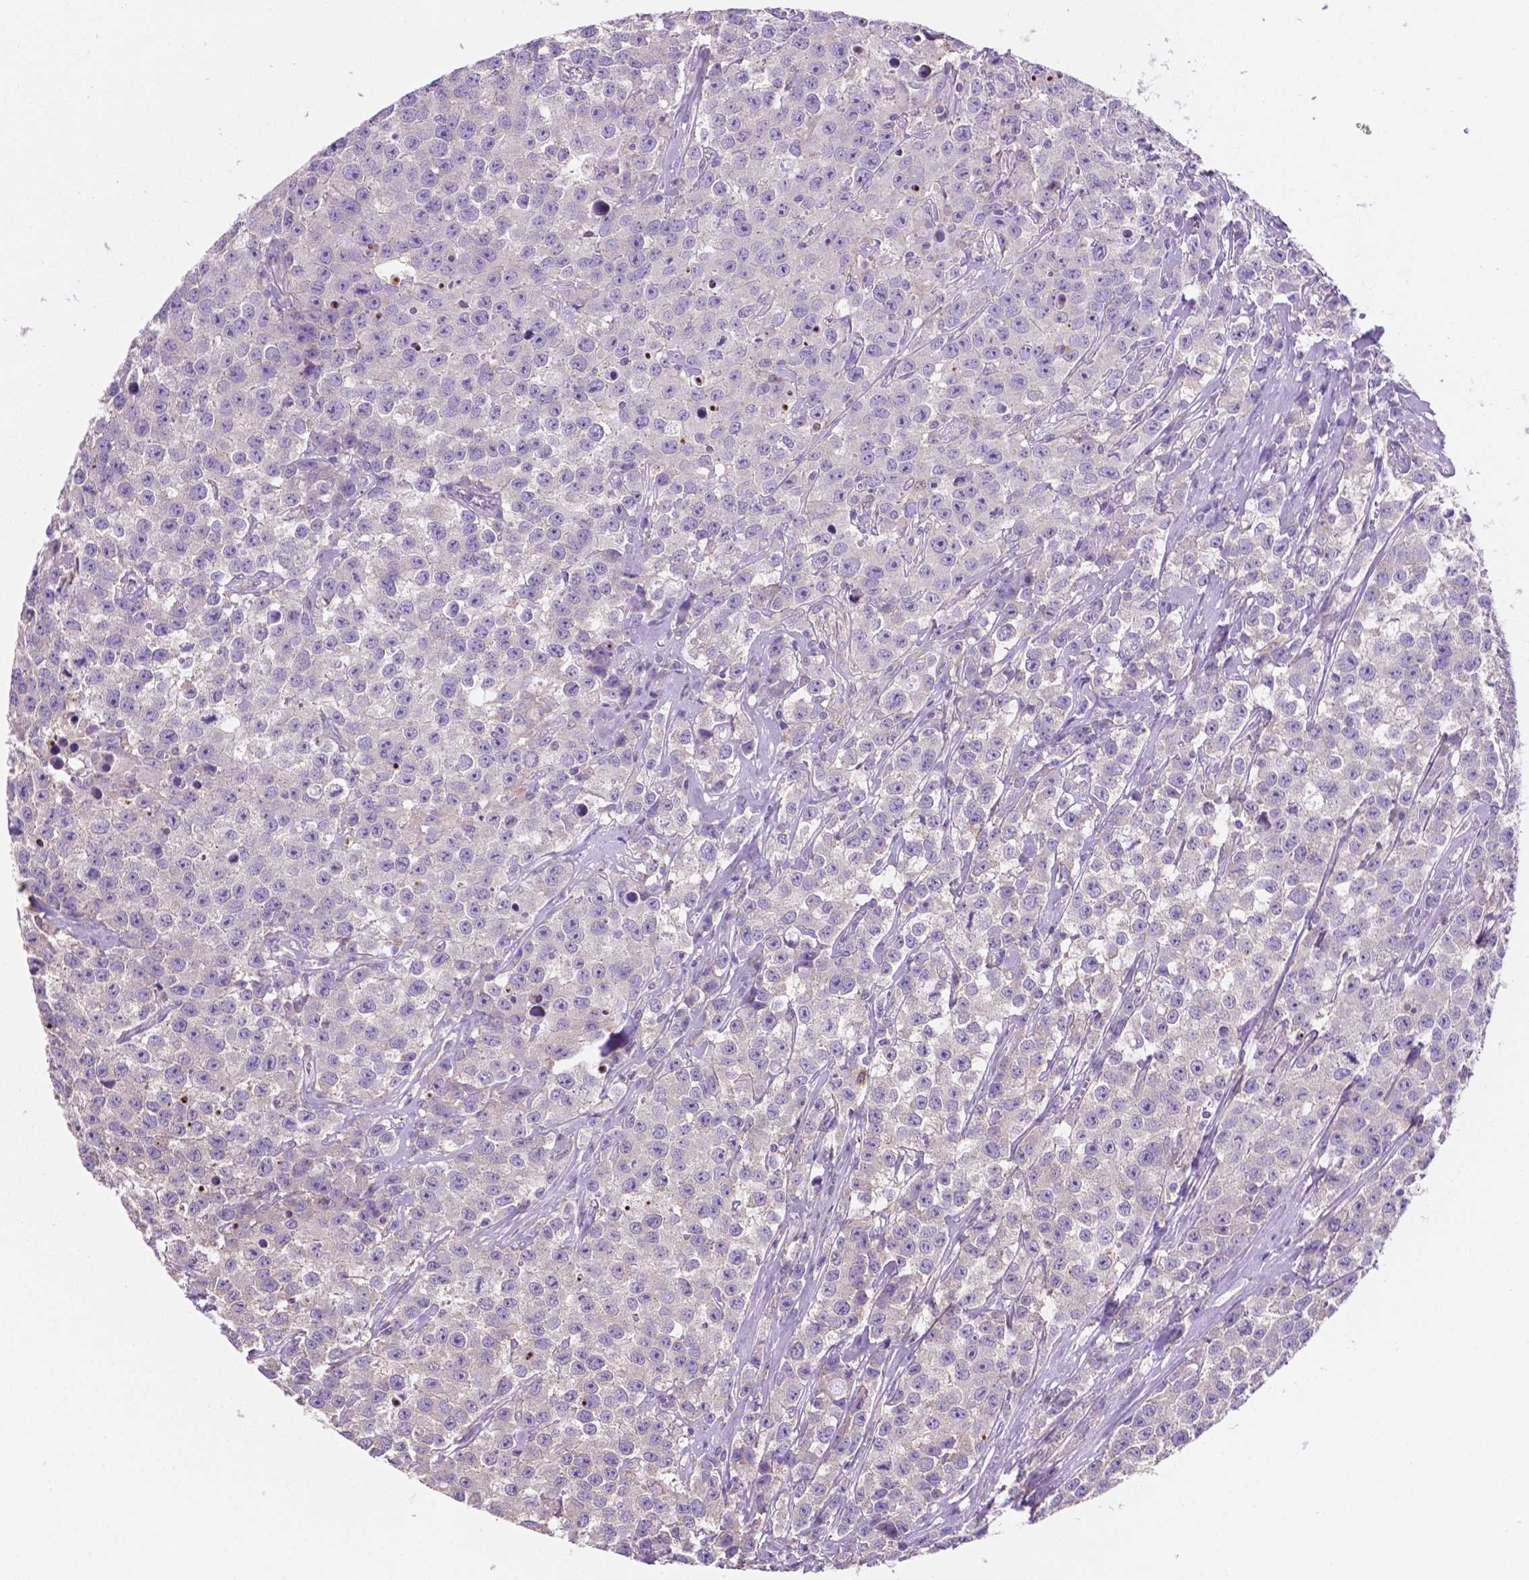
{"staining": {"intensity": "negative", "quantity": "none", "location": "none"}, "tissue": "testis cancer", "cell_type": "Tumor cells", "image_type": "cancer", "snomed": [{"axis": "morphology", "description": "Seminoma, NOS"}, {"axis": "topography", "description": "Testis"}], "caption": "The micrograph demonstrates no staining of tumor cells in testis cancer (seminoma).", "gene": "SPDYA", "patient": {"sex": "male", "age": 59}}